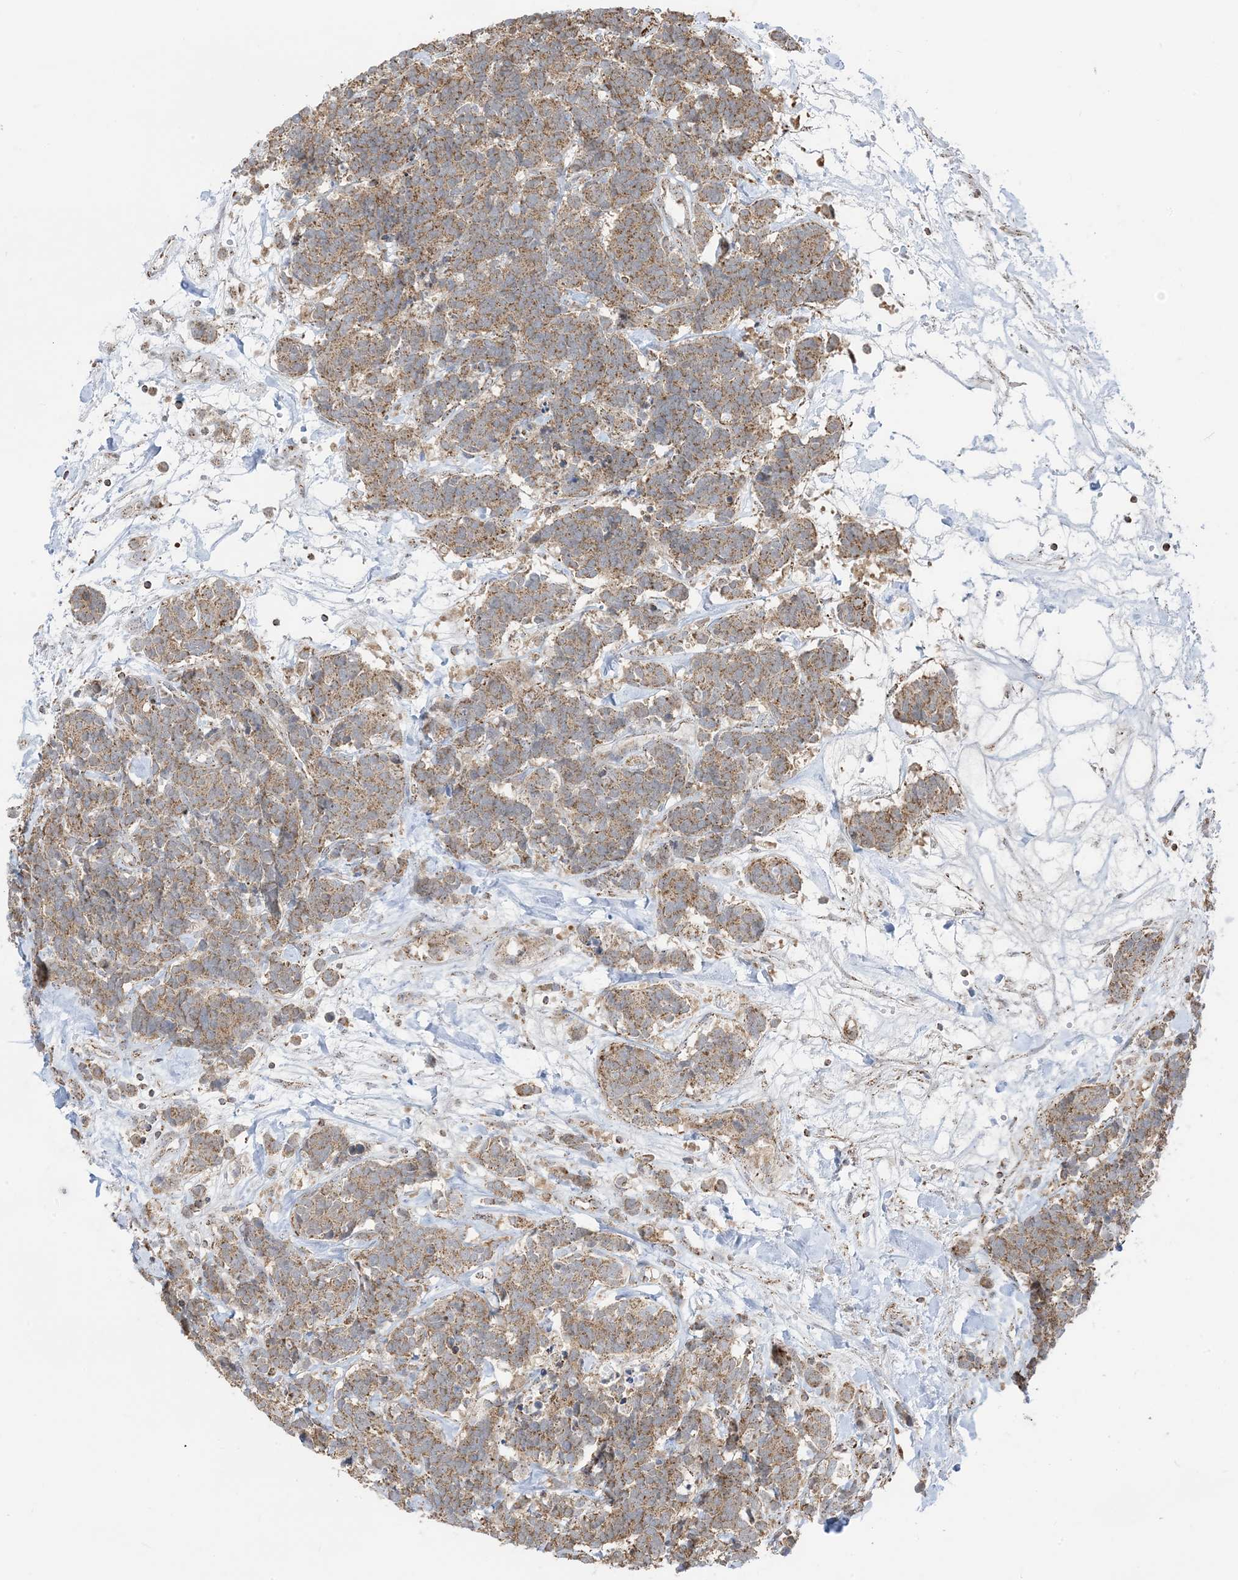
{"staining": {"intensity": "moderate", "quantity": ">75%", "location": "cytoplasmic/membranous"}, "tissue": "carcinoid", "cell_type": "Tumor cells", "image_type": "cancer", "snomed": [{"axis": "morphology", "description": "Carcinoma, NOS"}, {"axis": "morphology", "description": "Carcinoid, malignant, NOS"}, {"axis": "topography", "description": "Urinary bladder"}], "caption": "IHC photomicrograph of neoplastic tissue: carcinoma stained using immunohistochemistry demonstrates medium levels of moderate protein expression localized specifically in the cytoplasmic/membranous of tumor cells, appearing as a cytoplasmic/membranous brown color.", "gene": "MAPKBP1", "patient": {"sex": "male", "age": 57}}